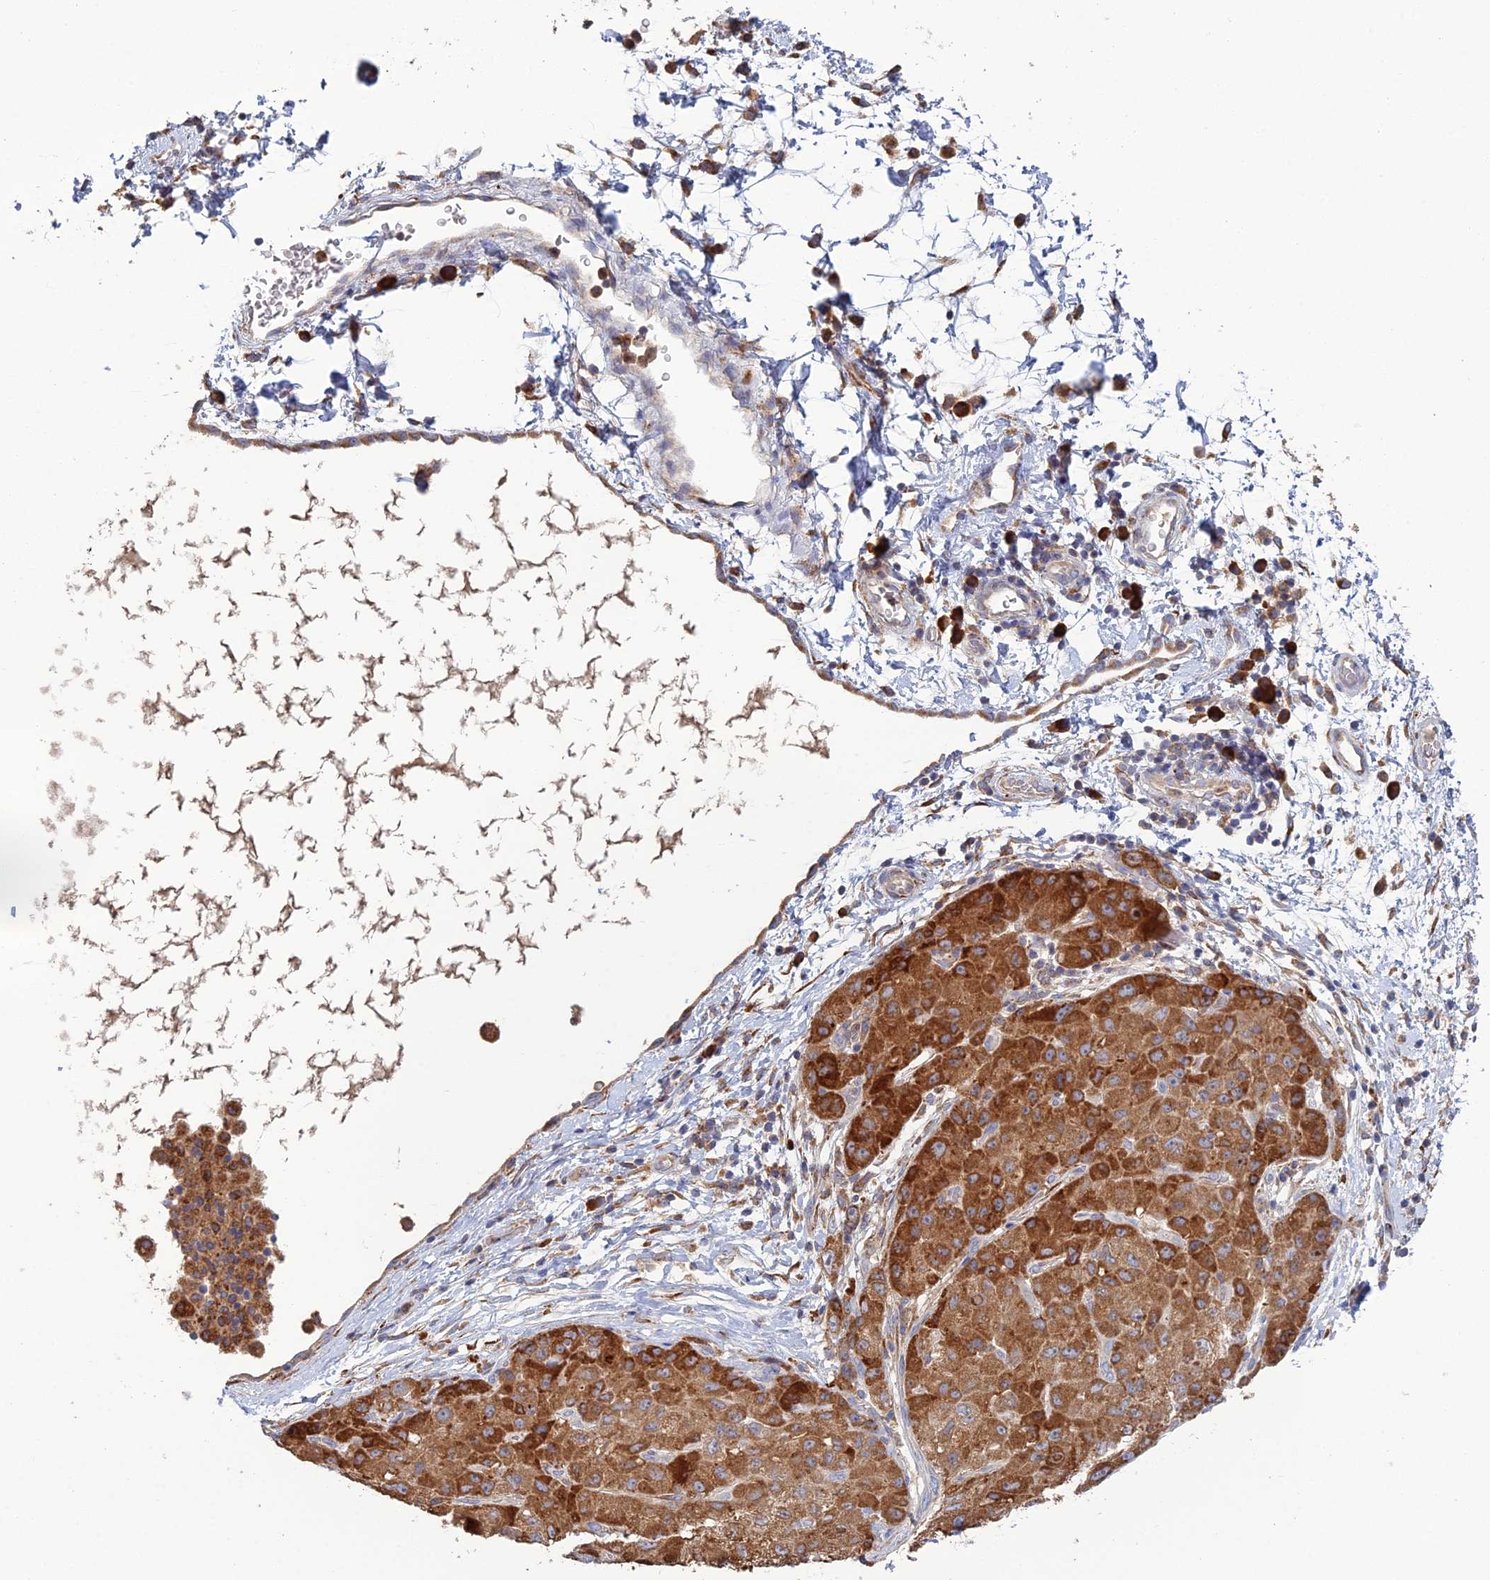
{"staining": {"intensity": "strong", "quantity": ">75%", "location": "cytoplasmic/membranous"}, "tissue": "liver cancer", "cell_type": "Tumor cells", "image_type": "cancer", "snomed": [{"axis": "morphology", "description": "Carcinoma, Hepatocellular, NOS"}, {"axis": "topography", "description": "Liver"}], "caption": "The image exhibits immunohistochemical staining of hepatocellular carcinoma (liver). There is strong cytoplasmic/membranous expression is appreciated in approximately >75% of tumor cells. (IHC, brightfield microscopy, high magnification).", "gene": "TRAPPC6A", "patient": {"sex": "male", "age": 80}}